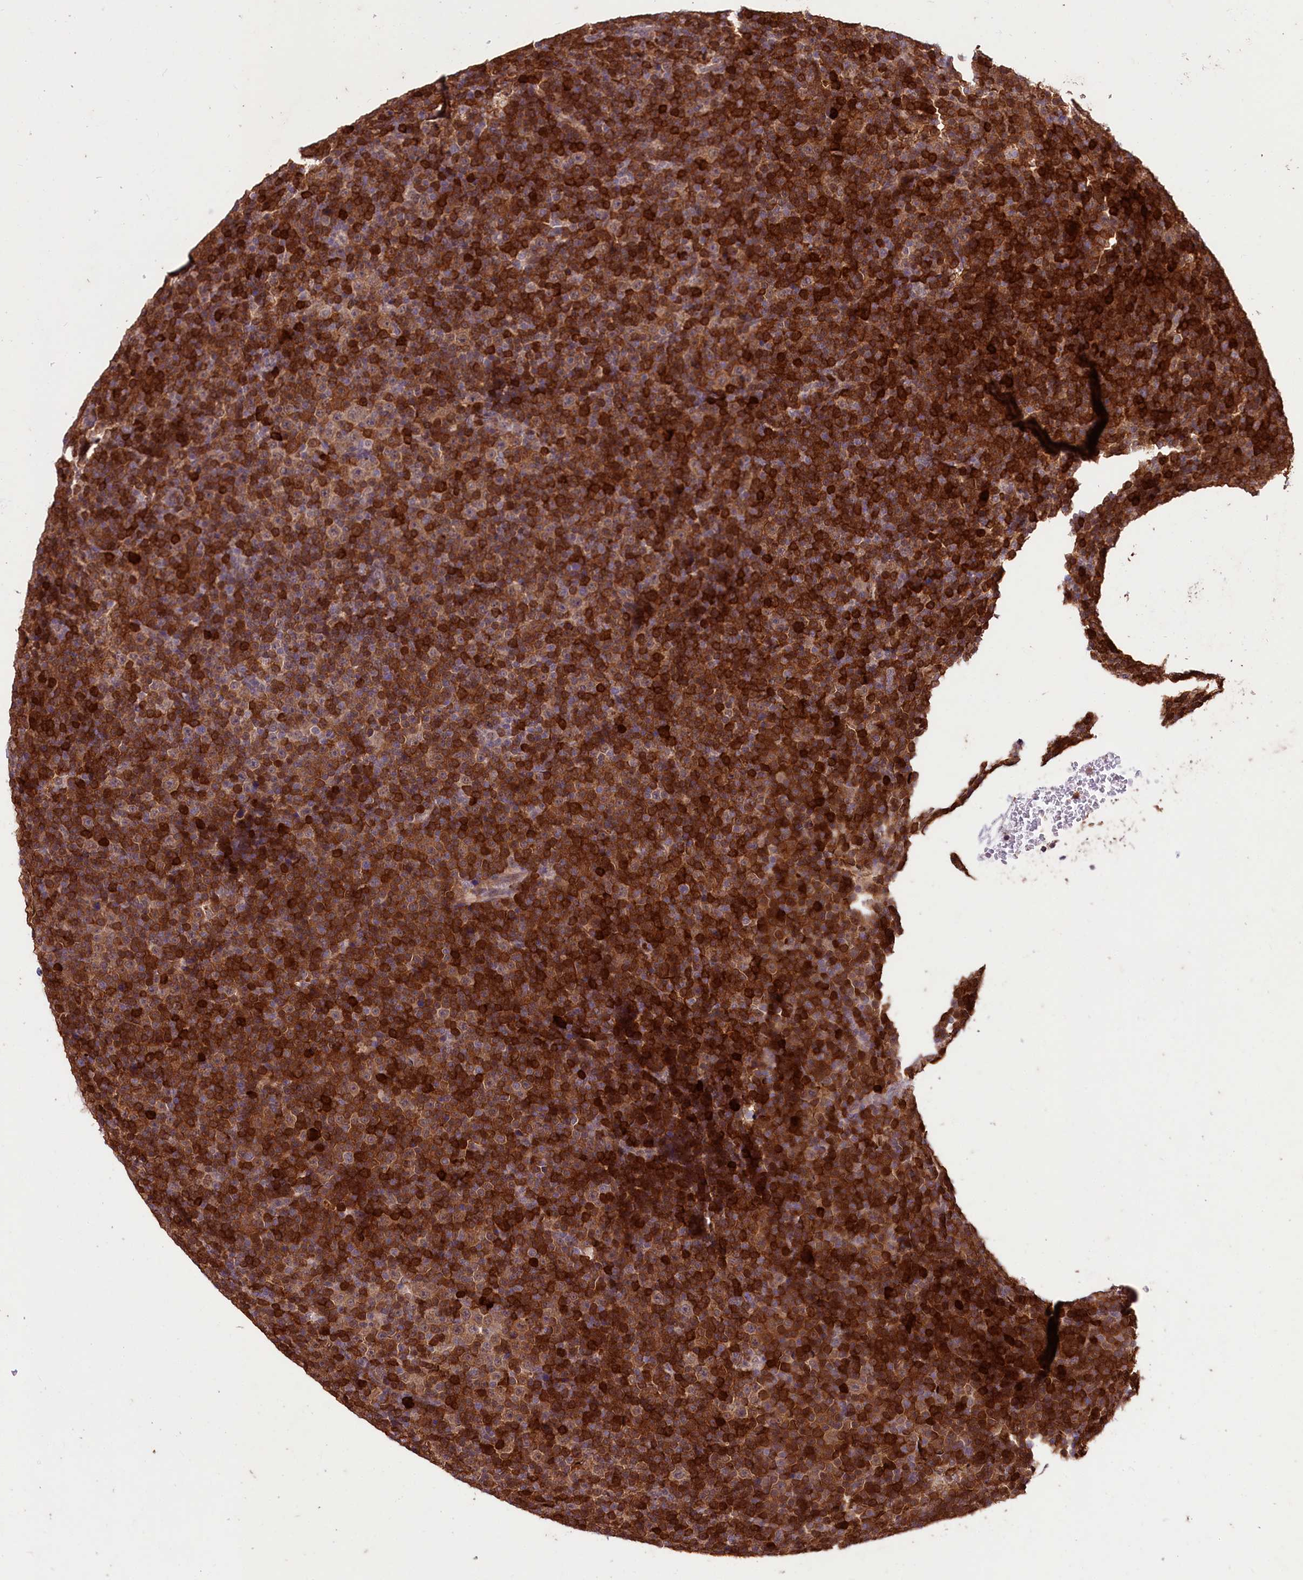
{"staining": {"intensity": "weak", "quantity": "25%-75%", "location": "cytoplasmic/membranous"}, "tissue": "lymphoma", "cell_type": "Tumor cells", "image_type": "cancer", "snomed": [{"axis": "morphology", "description": "Malignant lymphoma, non-Hodgkin's type, Low grade"}, {"axis": "topography", "description": "Lymph node"}], "caption": "Immunohistochemistry (IHC) micrograph of human low-grade malignant lymphoma, non-Hodgkin's type stained for a protein (brown), which exhibits low levels of weak cytoplasmic/membranous staining in about 25%-75% of tumor cells.", "gene": "KLRB1", "patient": {"sex": "female", "age": 67}}